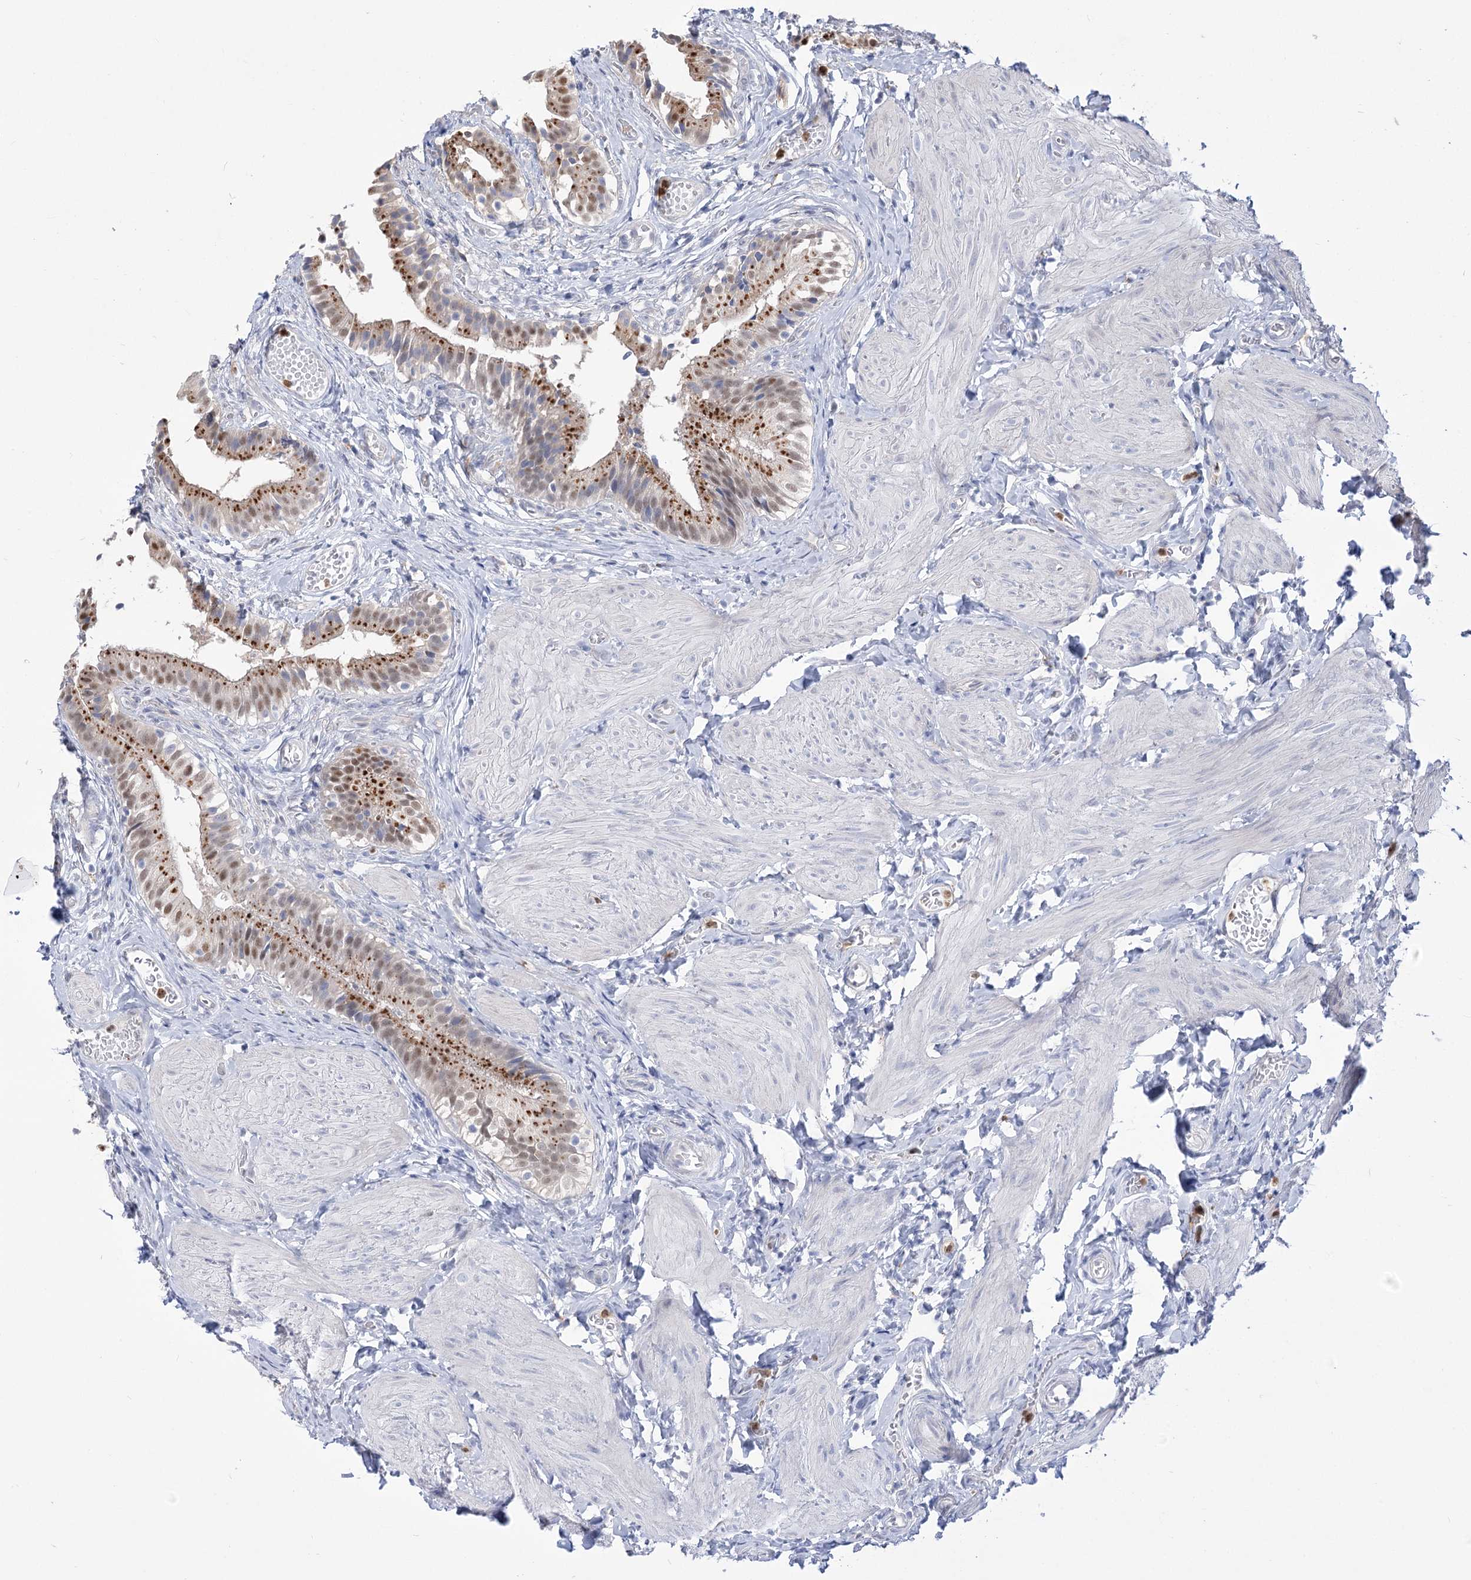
{"staining": {"intensity": "moderate", "quantity": ">75%", "location": "cytoplasmic/membranous,nuclear"}, "tissue": "gallbladder", "cell_type": "Glandular cells", "image_type": "normal", "snomed": [{"axis": "morphology", "description": "Normal tissue, NOS"}, {"axis": "topography", "description": "Gallbladder"}], "caption": "Immunohistochemical staining of unremarkable human gallbladder demonstrates medium levels of moderate cytoplasmic/membranous,nuclear positivity in approximately >75% of glandular cells.", "gene": "SIAE", "patient": {"sex": "female", "age": 47}}